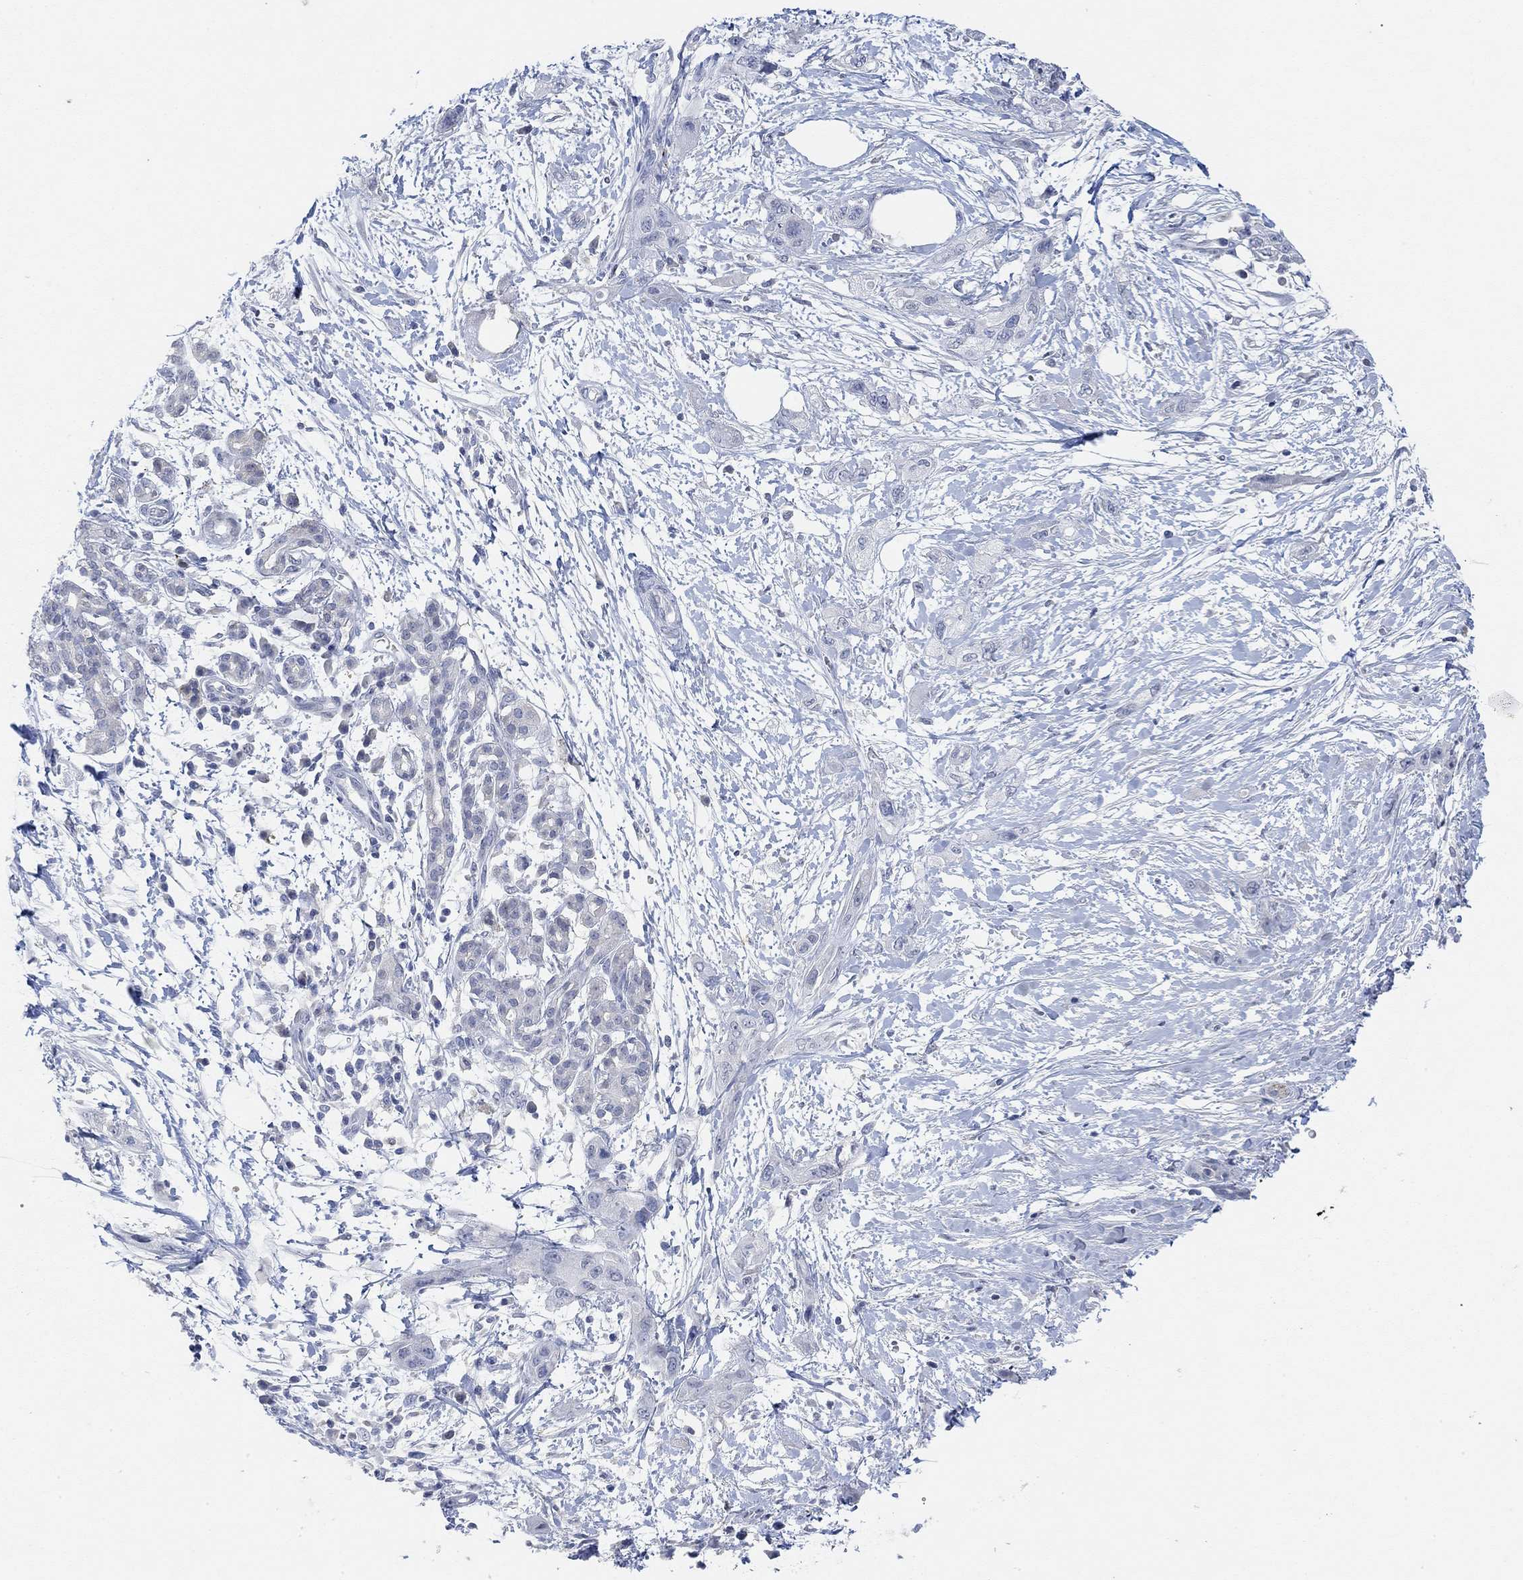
{"staining": {"intensity": "negative", "quantity": "none", "location": "none"}, "tissue": "pancreatic cancer", "cell_type": "Tumor cells", "image_type": "cancer", "snomed": [{"axis": "morphology", "description": "Adenocarcinoma, NOS"}, {"axis": "topography", "description": "Pancreas"}], "caption": "Adenocarcinoma (pancreatic) stained for a protein using immunohistochemistry (IHC) displays no positivity tumor cells.", "gene": "VAT1L", "patient": {"sex": "male", "age": 72}}